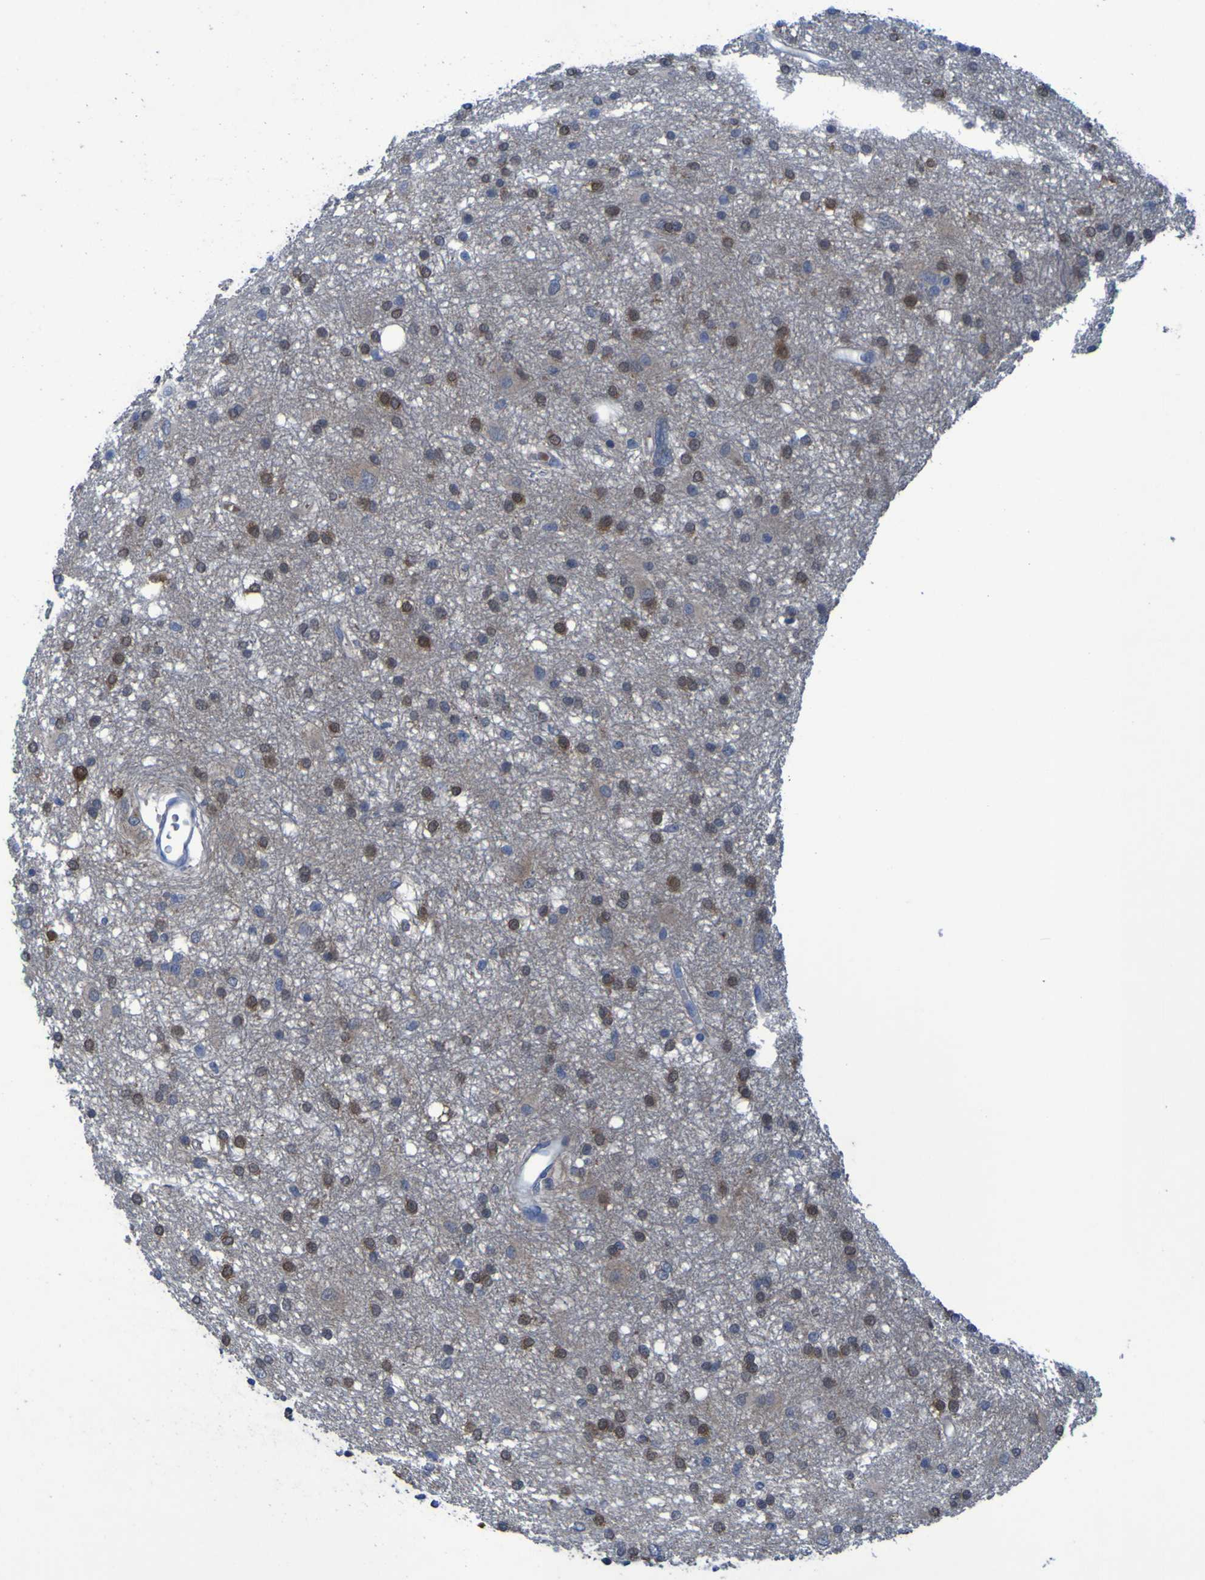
{"staining": {"intensity": "moderate", "quantity": ">75%", "location": "nuclear"}, "tissue": "glioma", "cell_type": "Tumor cells", "image_type": "cancer", "snomed": [{"axis": "morphology", "description": "Glioma, malignant, High grade"}, {"axis": "topography", "description": "Brain"}], "caption": "Protein expression analysis of glioma exhibits moderate nuclear staining in approximately >75% of tumor cells.", "gene": "SGK2", "patient": {"sex": "female", "age": 59}}